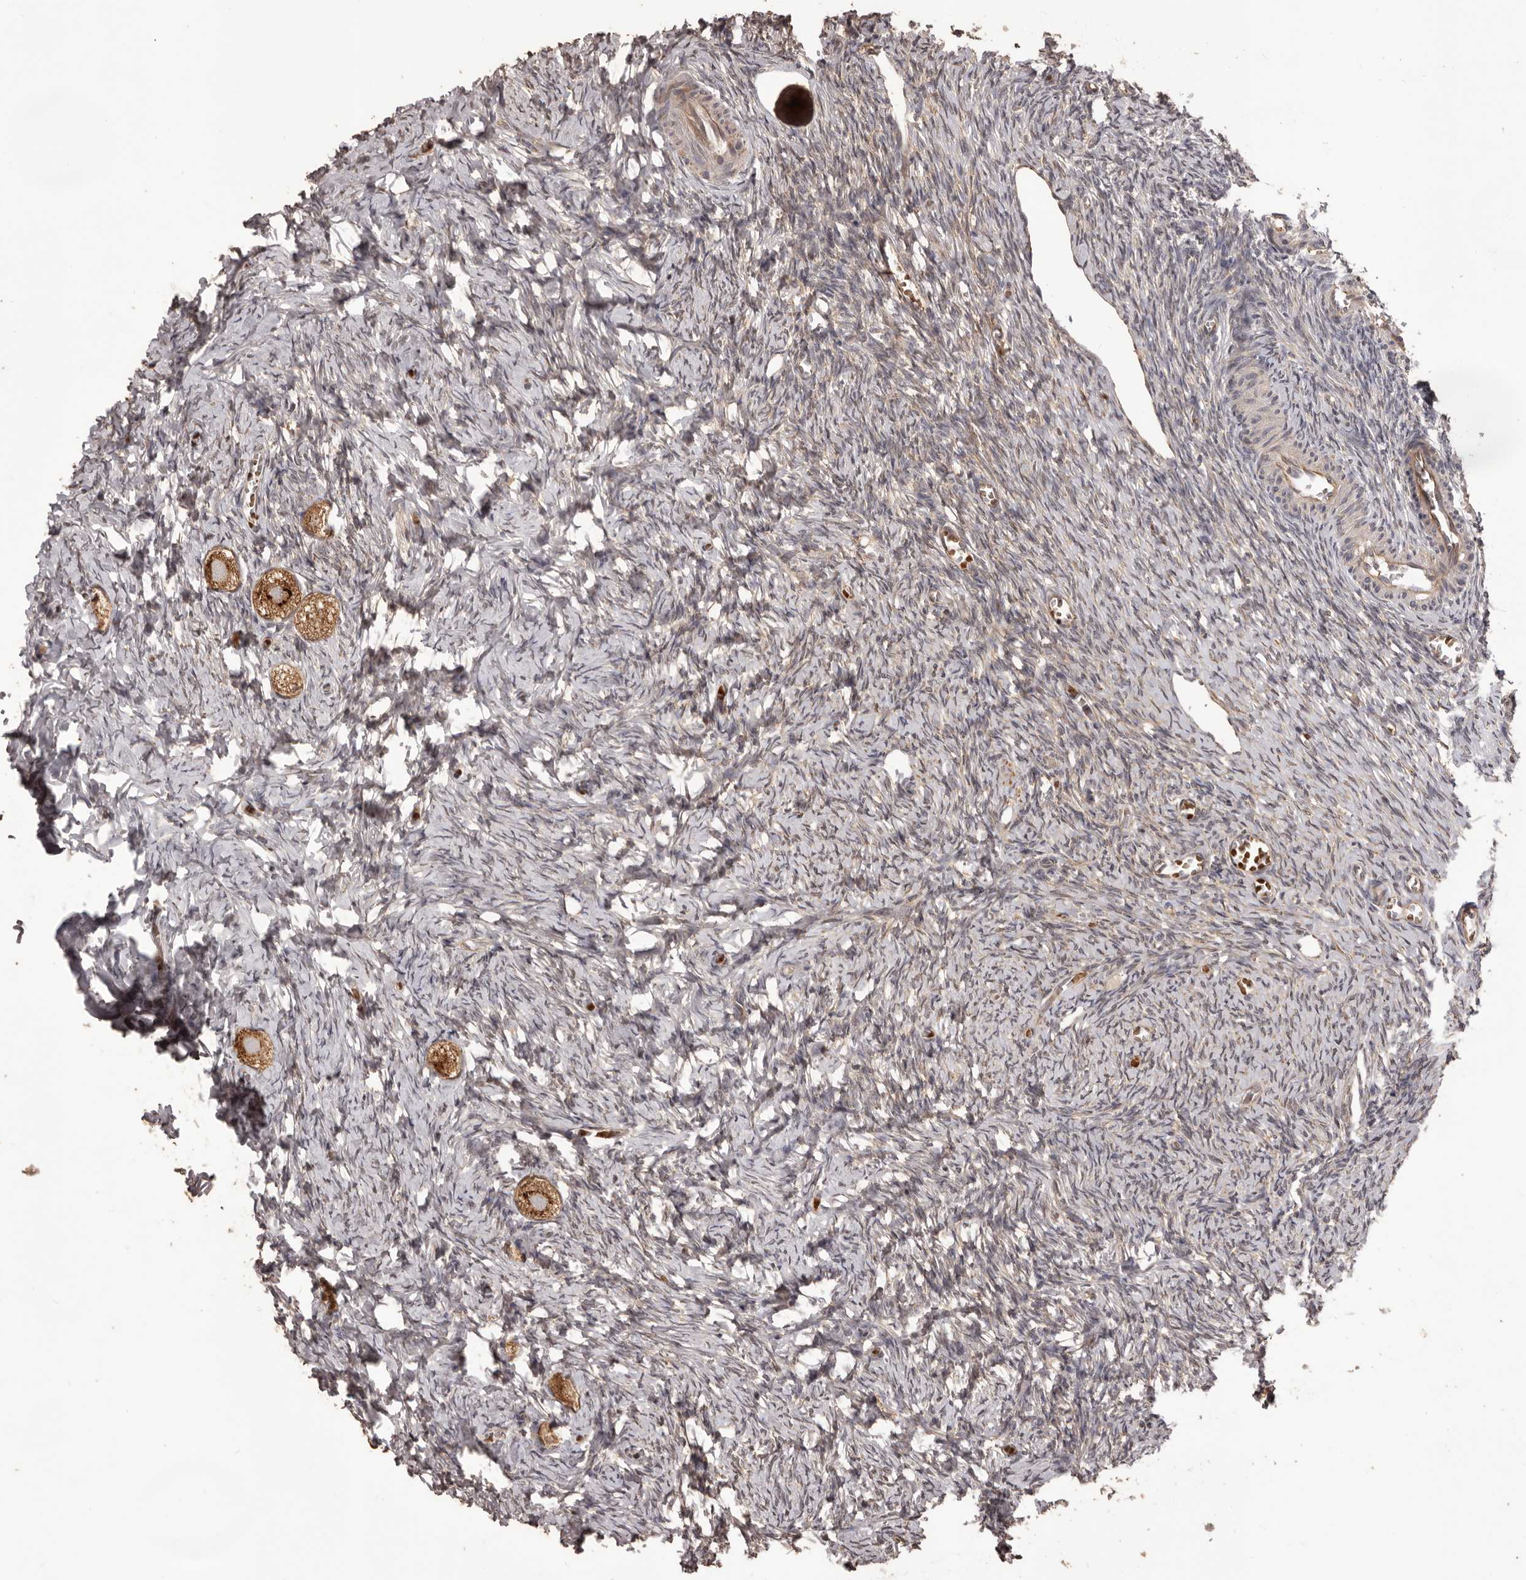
{"staining": {"intensity": "moderate", "quantity": ">75%", "location": "cytoplasmic/membranous"}, "tissue": "ovary", "cell_type": "Follicle cells", "image_type": "normal", "snomed": [{"axis": "morphology", "description": "Normal tissue, NOS"}, {"axis": "topography", "description": "Ovary"}], "caption": "DAB (3,3'-diaminobenzidine) immunohistochemical staining of benign human ovary exhibits moderate cytoplasmic/membranous protein expression in about >75% of follicle cells. (IHC, brightfield microscopy, high magnification).", "gene": "QRSL1", "patient": {"sex": "female", "age": 27}}